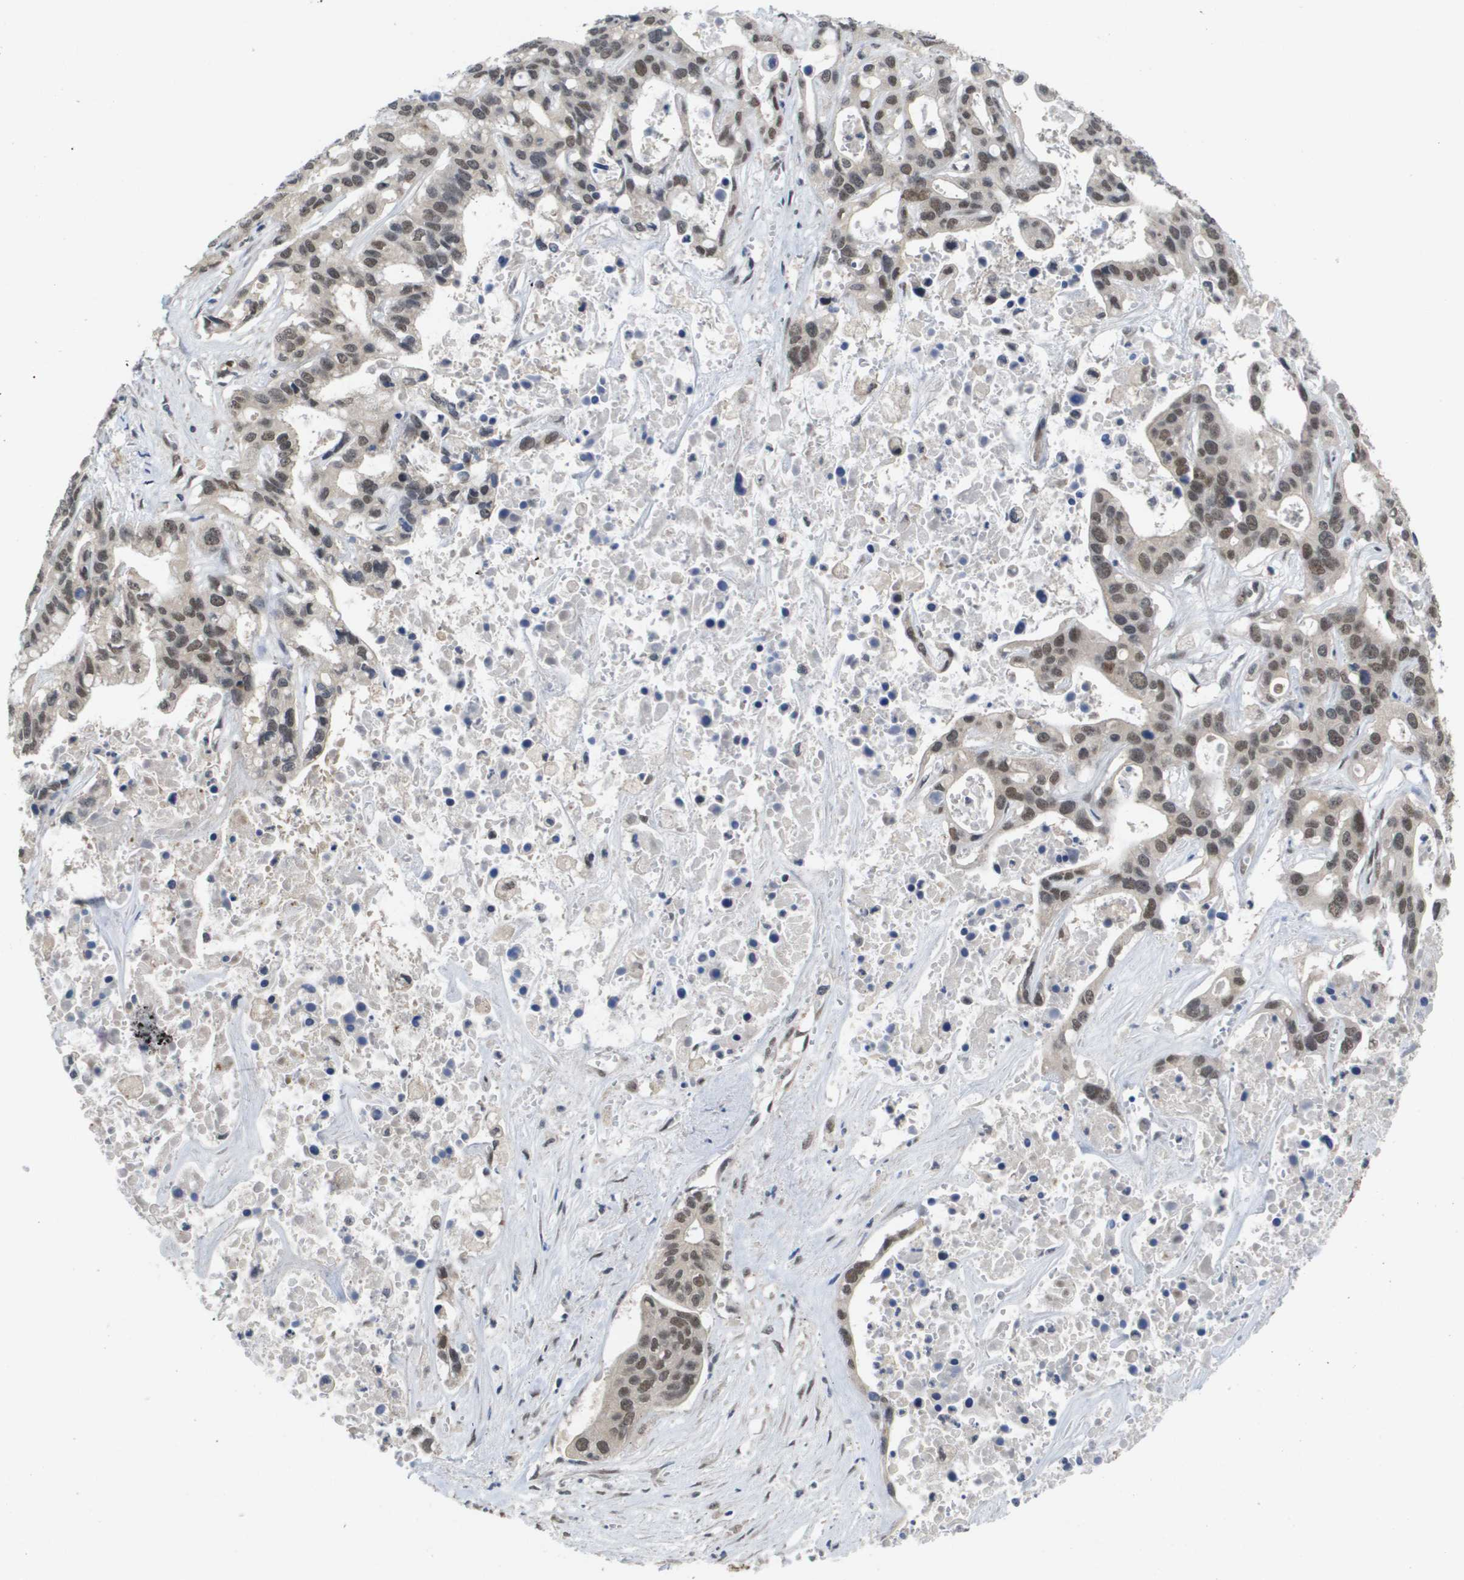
{"staining": {"intensity": "moderate", "quantity": ">75%", "location": "nuclear"}, "tissue": "liver cancer", "cell_type": "Tumor cells", "image_type": "cancer", "snomed": [{"axis": "morphology", "description": "Cholangiocarcinoma"}, {"axis": "topography", "description": "Liver"}], "caption": "Tumor cells exhibit moderate nuclear staining in approximately >75% of cells in liver cancer (cholangiocarcinoma).", "gene": "AMBRA1", "patient": {"sex": "female", "age": 65}}